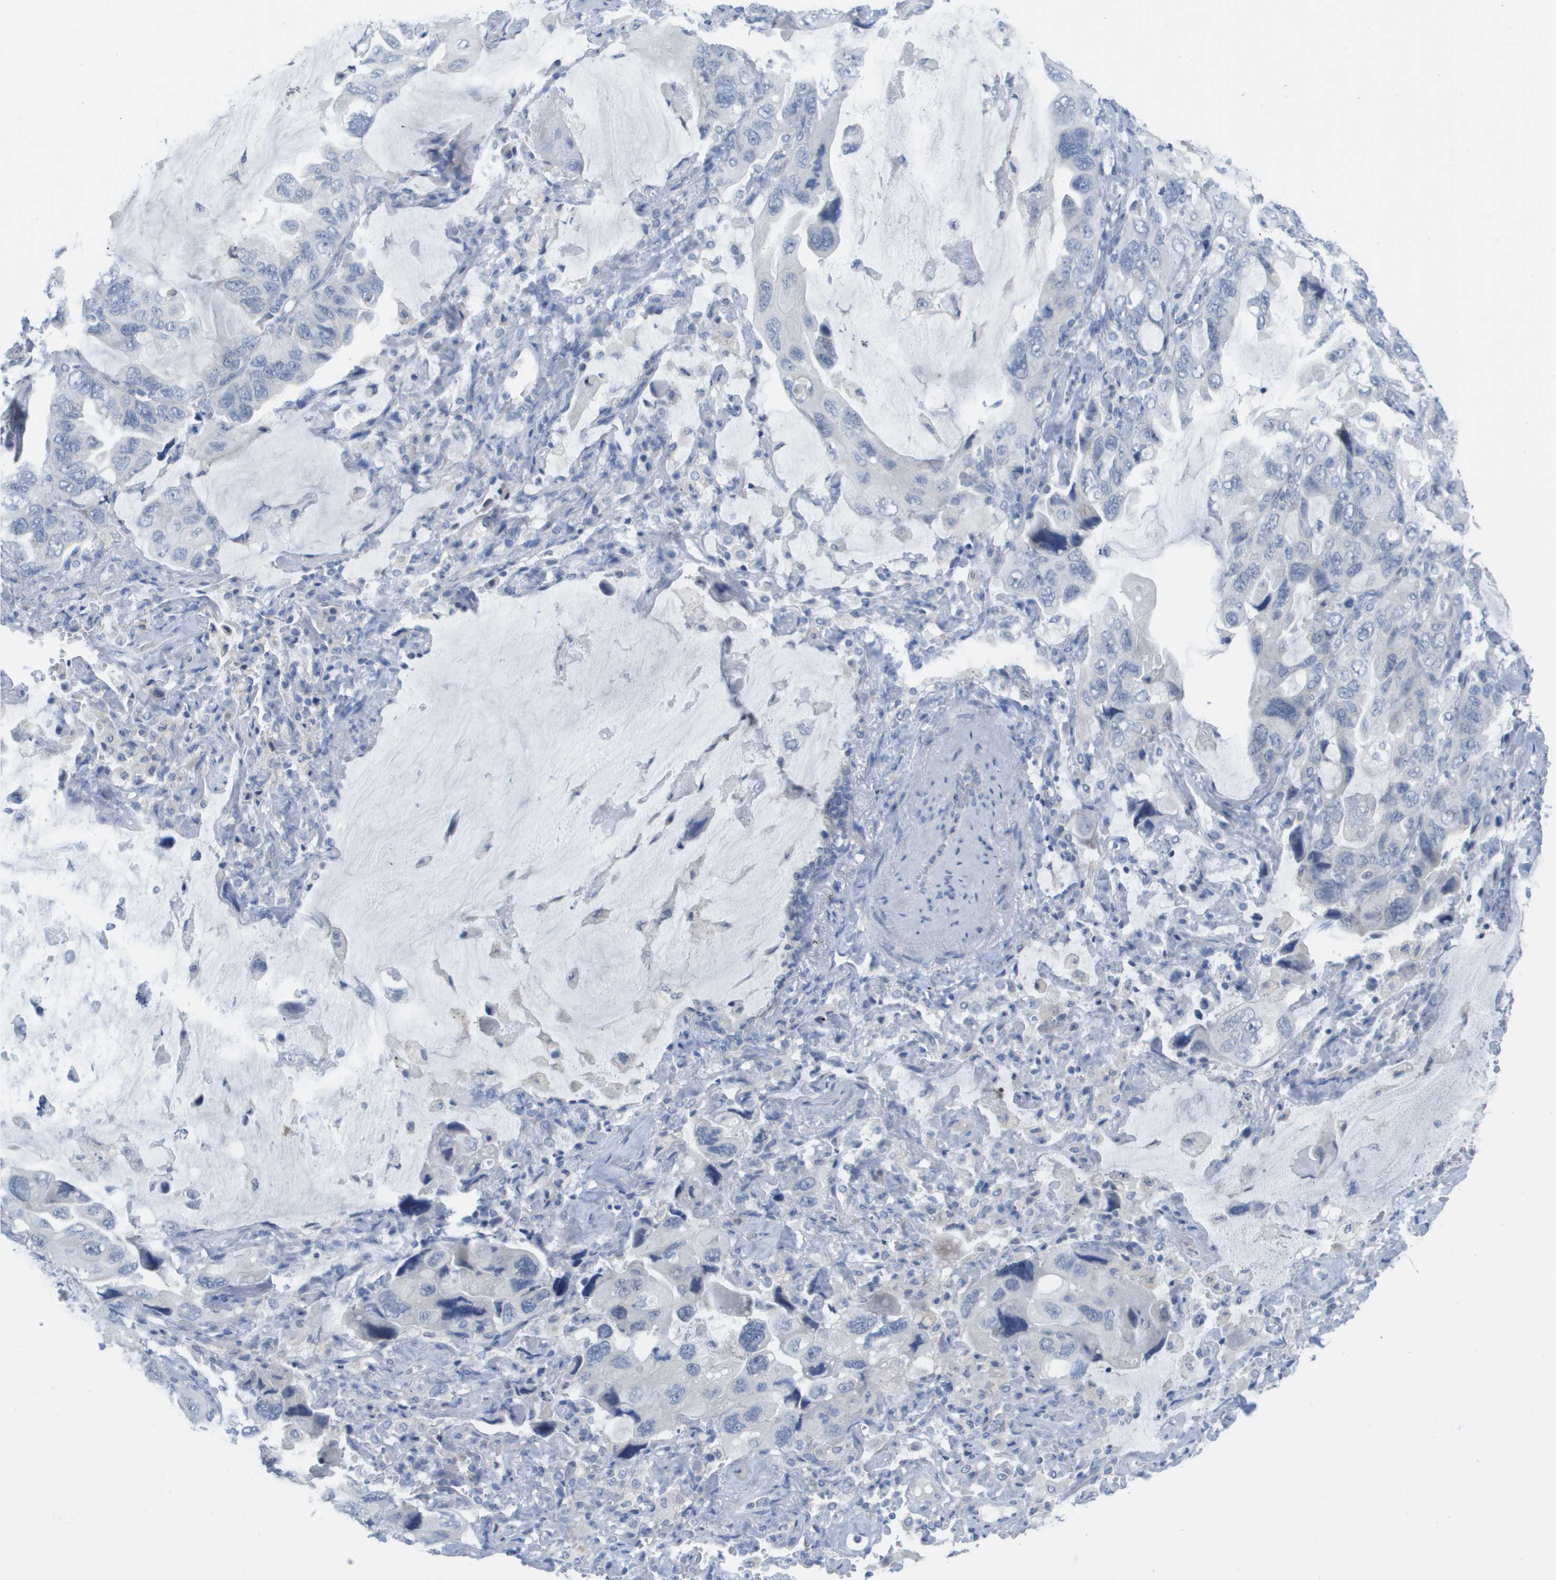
{"staining": {"intensity": "negative", "quantity": "none", "location": "none"}, "tissue": "lung cancer", "cell_type": "Tumor cells", "image_type": "cancer", "snomed": [{"axis": "morphology", "description": "Squamous cell carcinoma, NOS"}, {"axis": "topography", "description": "Lung"}], "caption": "A high-resolution histopathology image shows immunohistochemistry staining of lung cancer, which reveals no significant staining in tumor cells. (Brightfield microscopy of DAB (3,3'-diaminobenzidine) IHC at high magnification).", "gene": "PDE4A", "patient": {"sex": "female", "age": 73}}